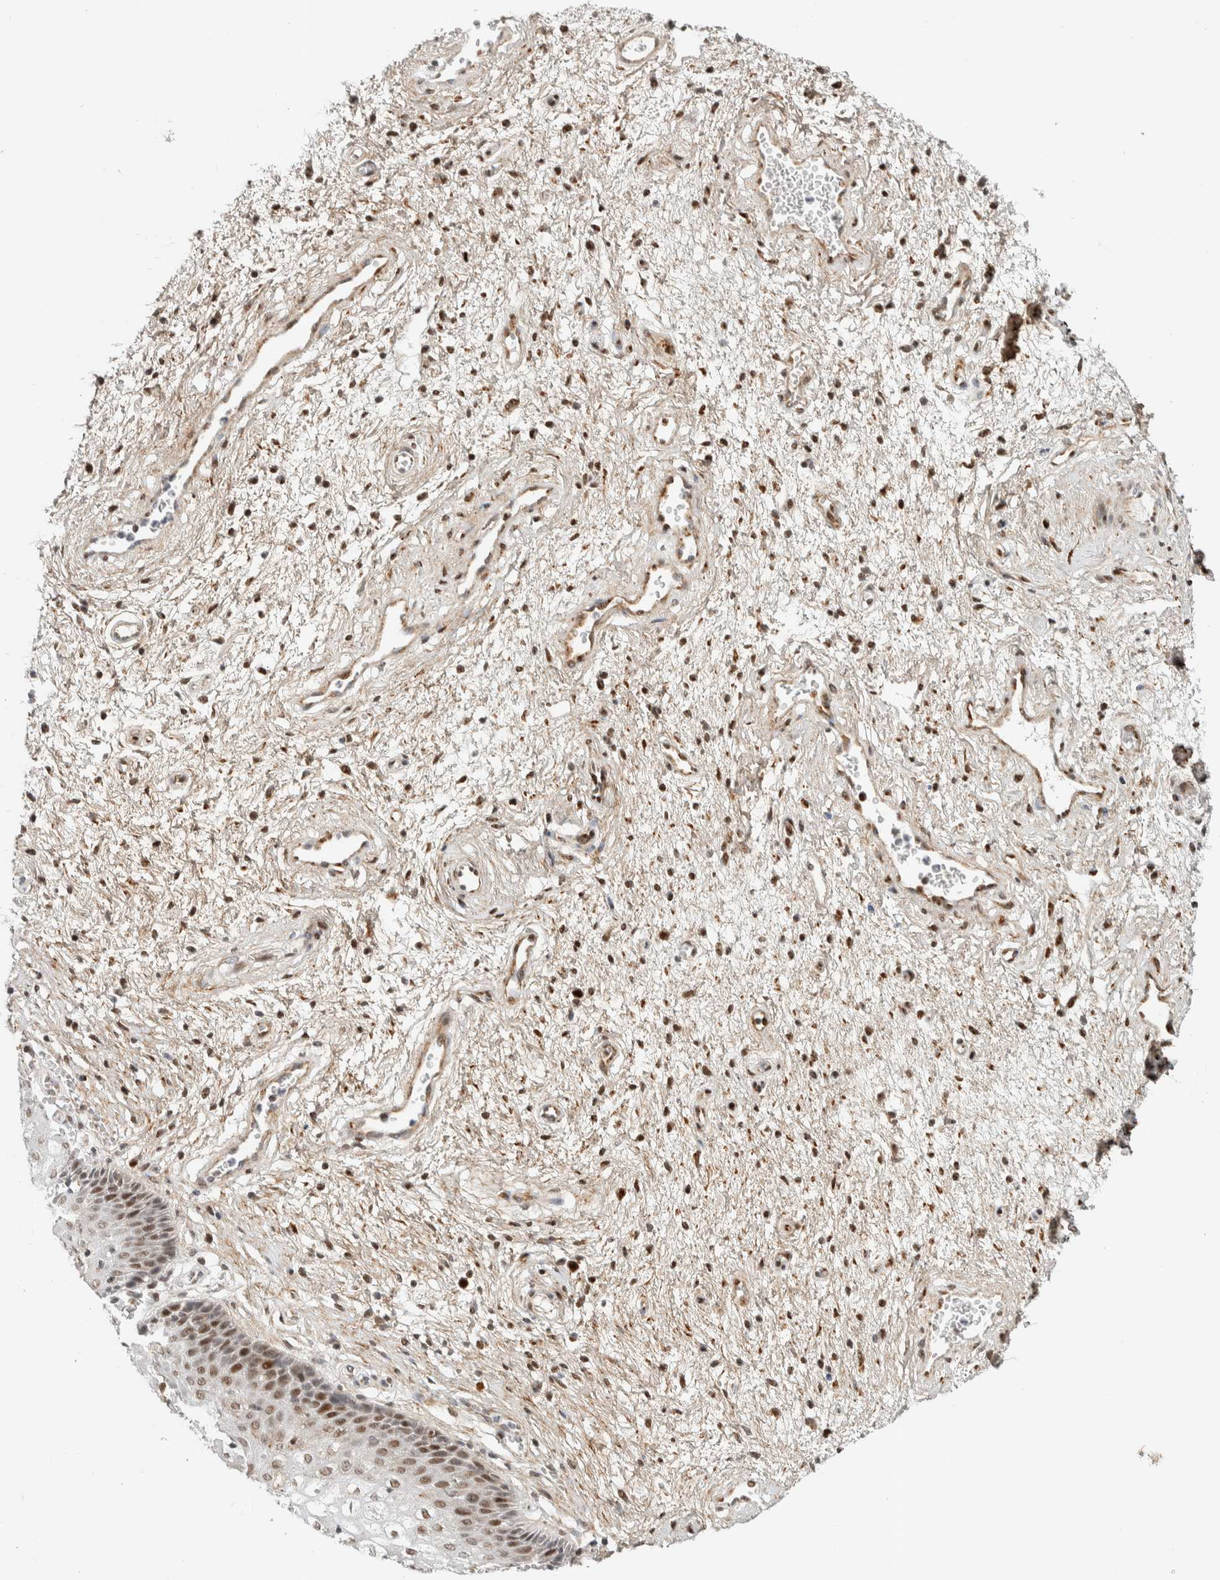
{"staining": {"intensity": "moderate", "quantity": "25%-75%", "location": "nuclear"}, "tissue": "vagina", "cell_type": "Squamous epithelial cells", "image_type": "normal", "snomed": [{"axis": "morphology", "description": "Normal tissue, NOS"}, {"axis": "topography", "description": "Vagina"}], "caption": "Immunohistochemistry of normal human vagina shows medium levels of moderate nuclear expression in approximately 25%-75% of squamous epithelial cells.", "gene": "TSPAN32", "patient": {"sex": "female", "age": 34}}